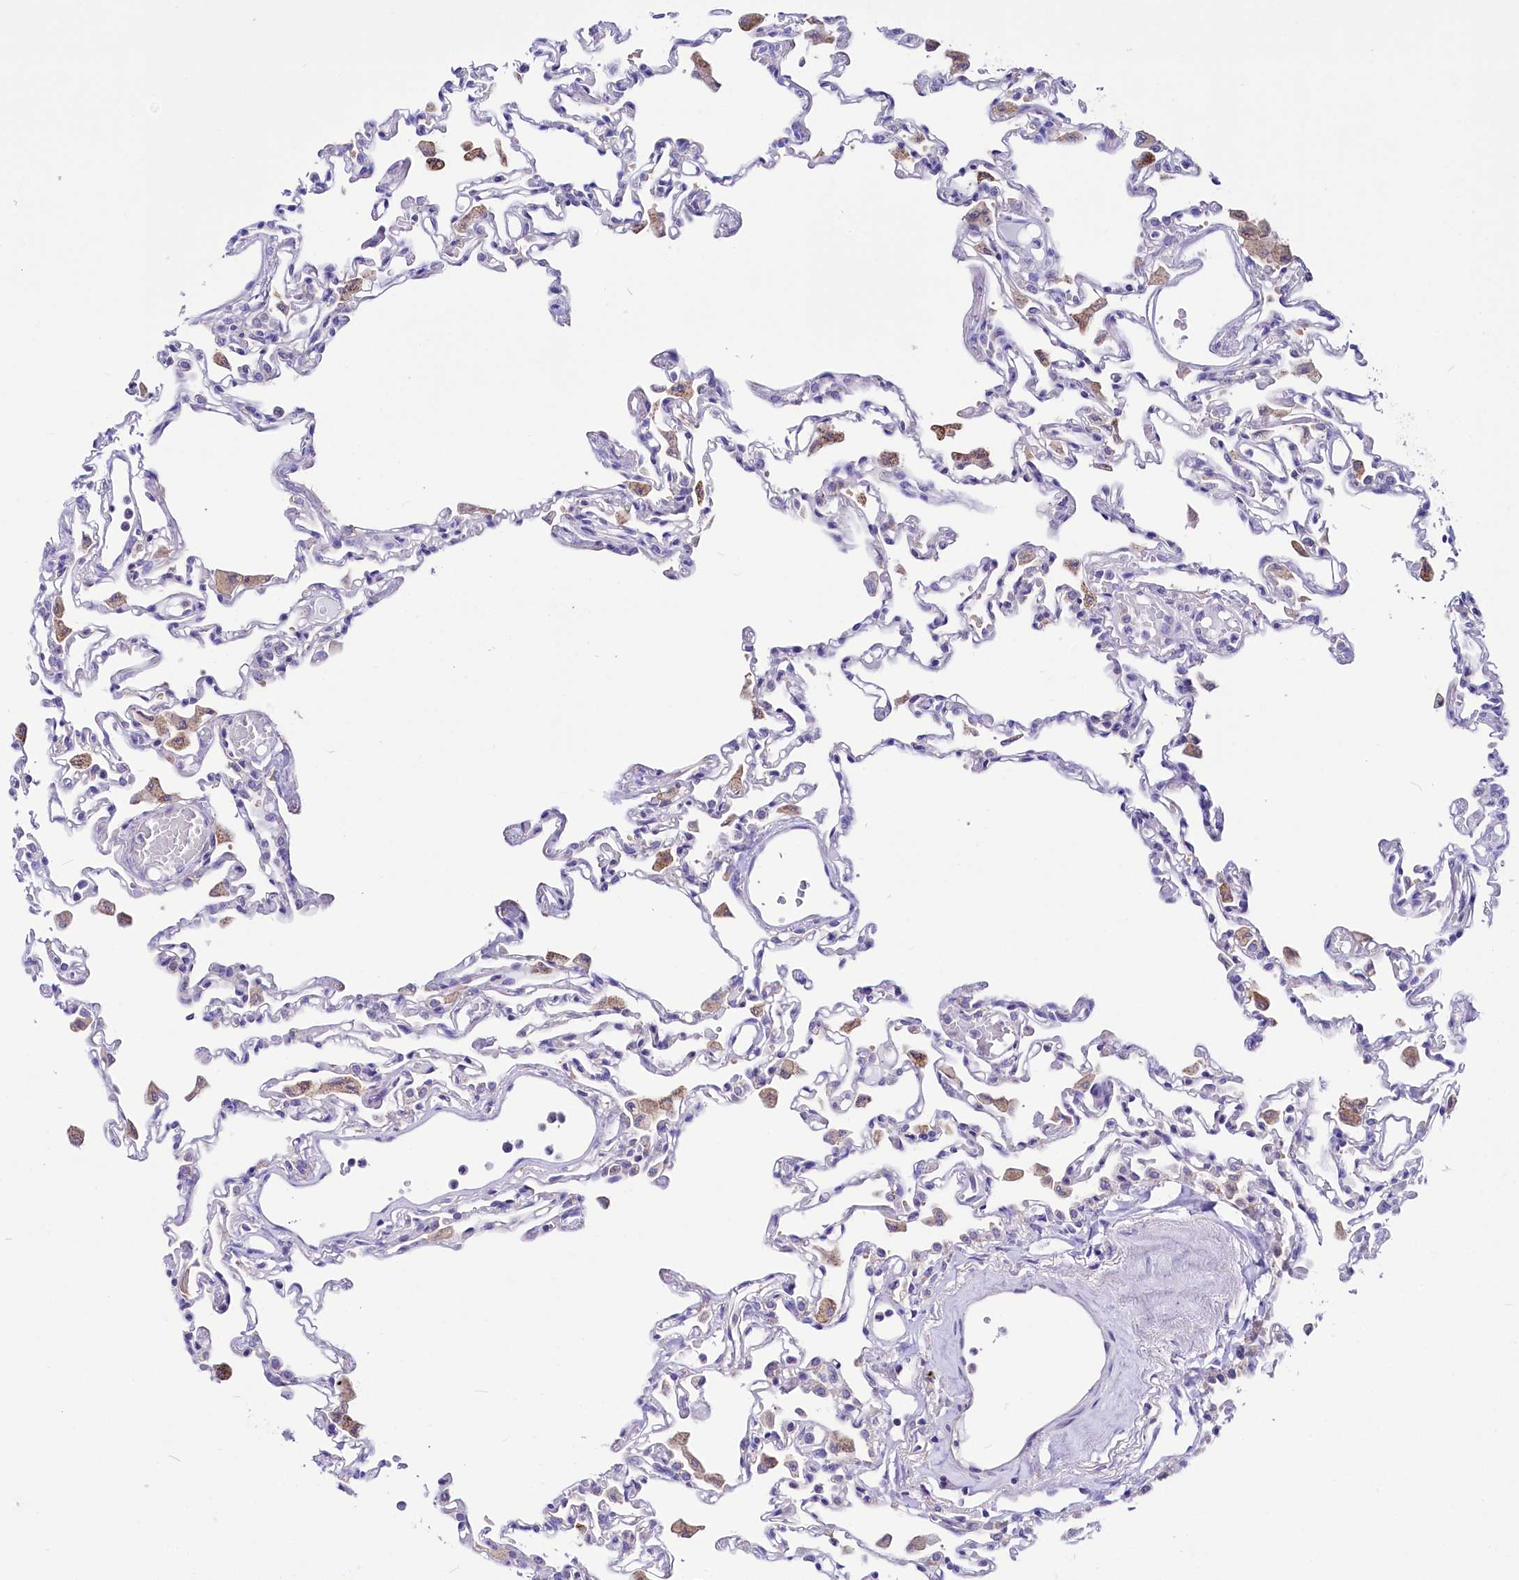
{"staining": {"intensity": "negative", "quantity": "none", "location": "none"}, "tissue": "lung", "cell_type": "Alveolar cells", "image_type": "normal", "snomed": [{"axis": "morphology", "description": "Normal tissue, NOS"}, {"axis": "topography", "description": "Bronchus"}, {"axis": "topography", "description": "Lung"}], "caption": "An immunohistochemistry photomicrograph of benign lung is shown. There is no staining in alveolar cells of lung. (Brightfield microscopy of DAB IHC at high magnification).", "gene": "ABHD5", "patient": {"sex": "female", "age": 49}}